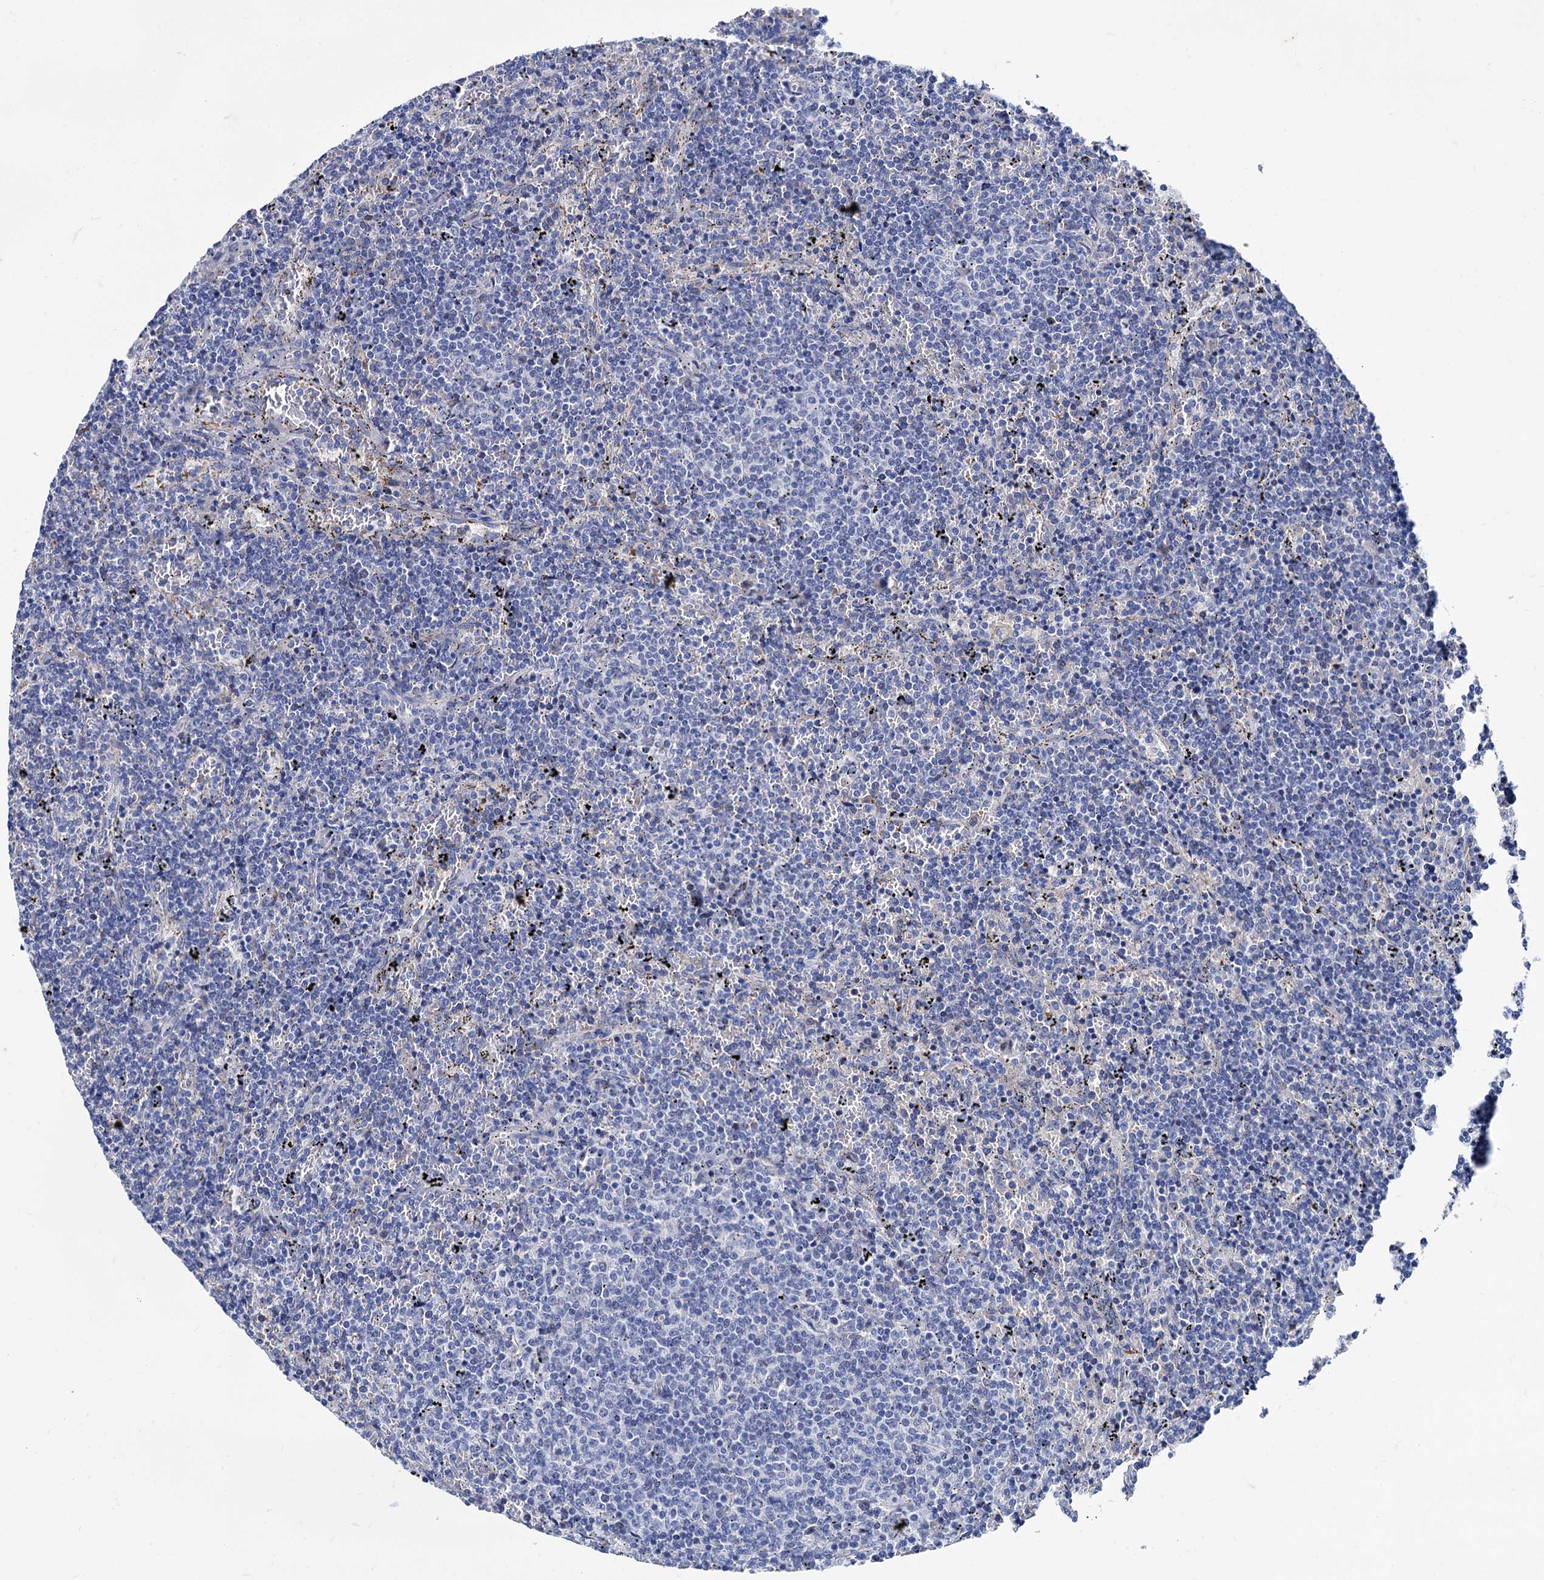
{"staining": {"intensity": "negative", "quantity": "none", "location": "none"}, "tissue": "lymphoma", "cell_type": "Tumor cells", "image_type": "cancer", "snomed": [{"axis": "morphology", "description": "Malignant lymphoma, non-Hodgkin's type, Low grade"}, {"axis": "topography", "description": "Spleen"}], "caption": "High magnification brightfield microscopy of lymphoma stained with DAB (brown) and counterstained with hematoxylin (blue): tumor cells show no significant expression. Brightfield microscopy of IHC stained with DAB (3,3'-diaminobenzidine) (brown) and hematoxylin (blue), captured at high magnification.", "gene": "TMEM72", "patient": {"sex": "female", "age": 50}}